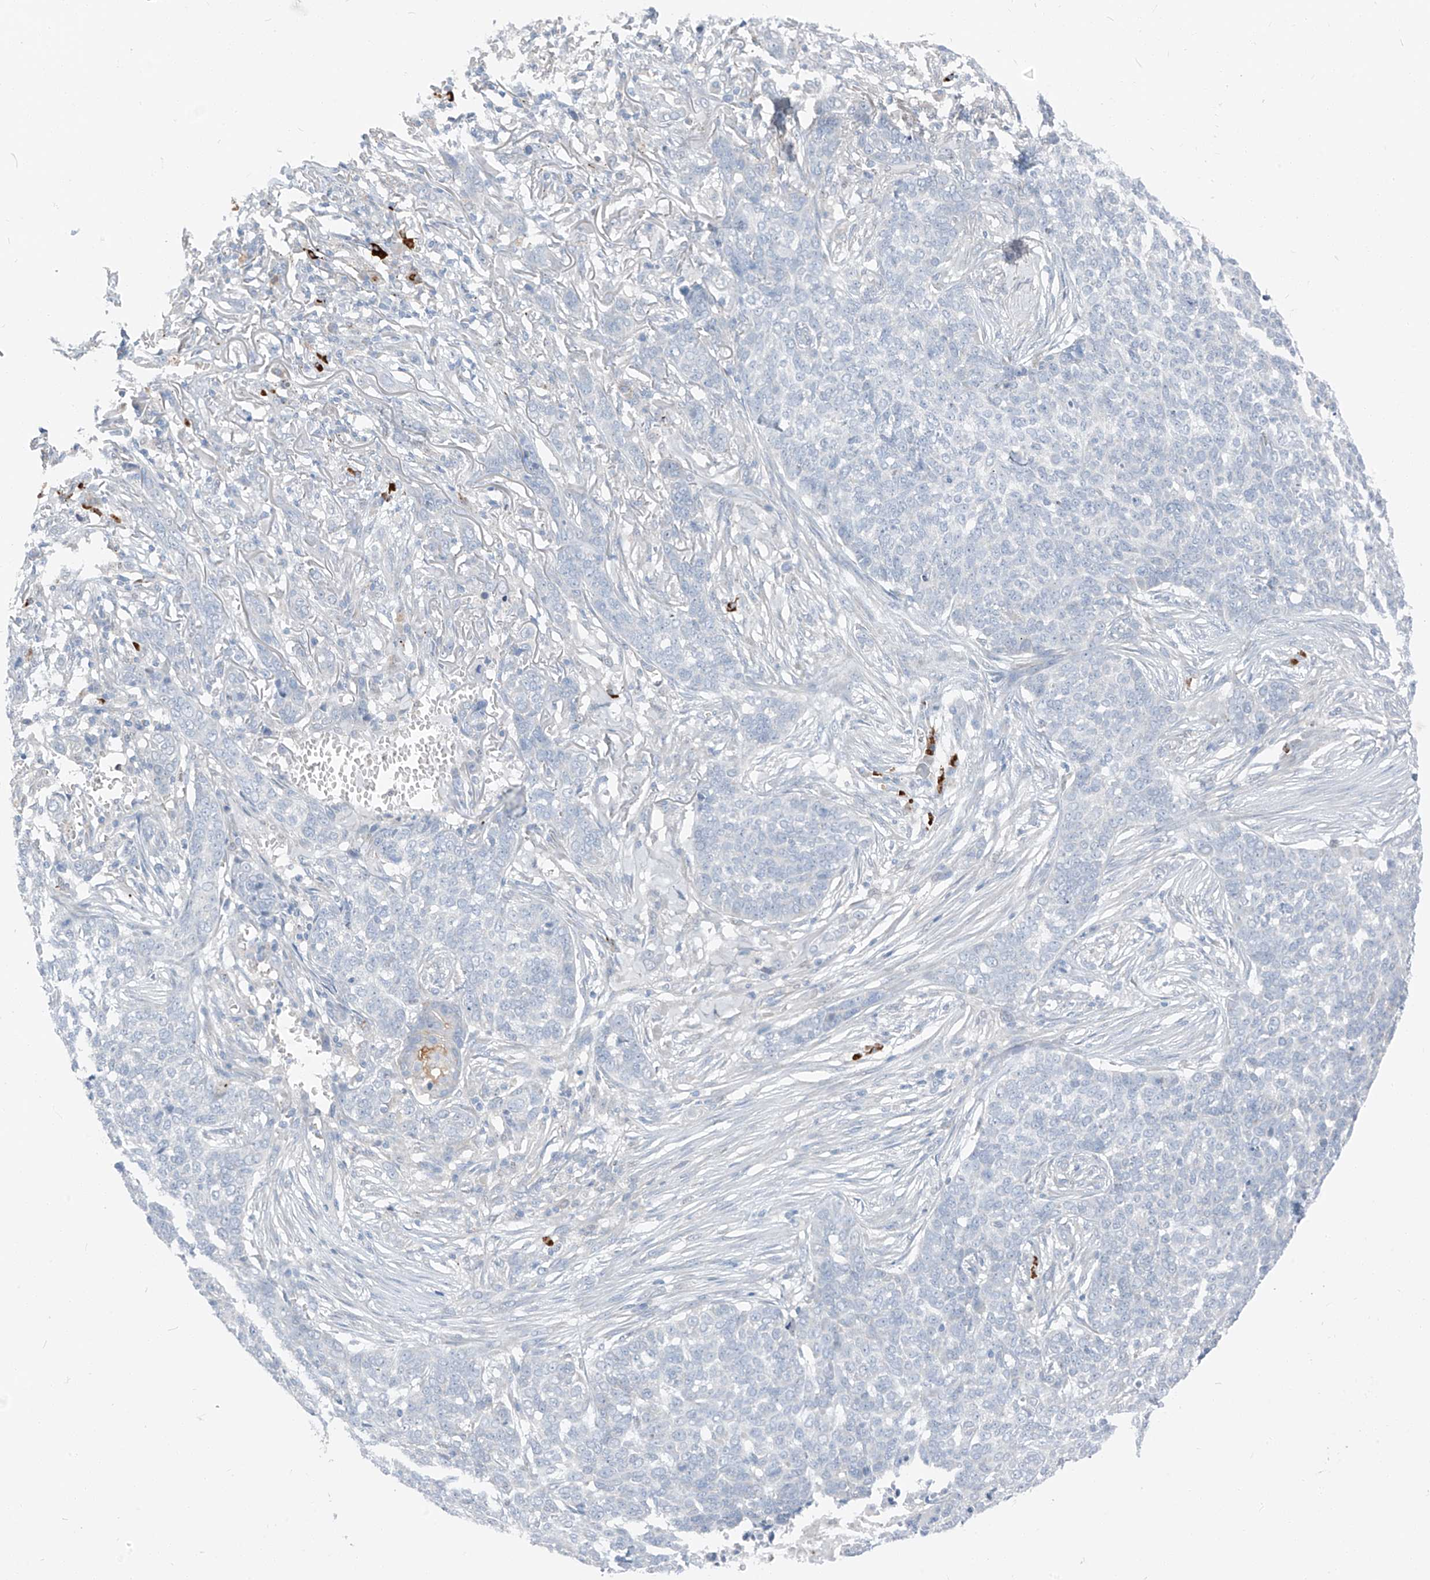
{"staining": {"intensity": "negative", "quantity": "none", "location": "none"}, "tissue": "skin cancer", "cell_type": "Tumor cells", "image_type": "cancer", "snomed": [{"axis": "morphology", "description": "Basal cell carcinoma"}, {"axis": "topography", "description": "Skin"}], "caption": "The immunohistochemistry (IHC) photomicrograph has no significant positivity in tumor cells of skin cancer tissue.", "gene": "CHMP2B", "patient": {"sex": "male", "age": 85}}